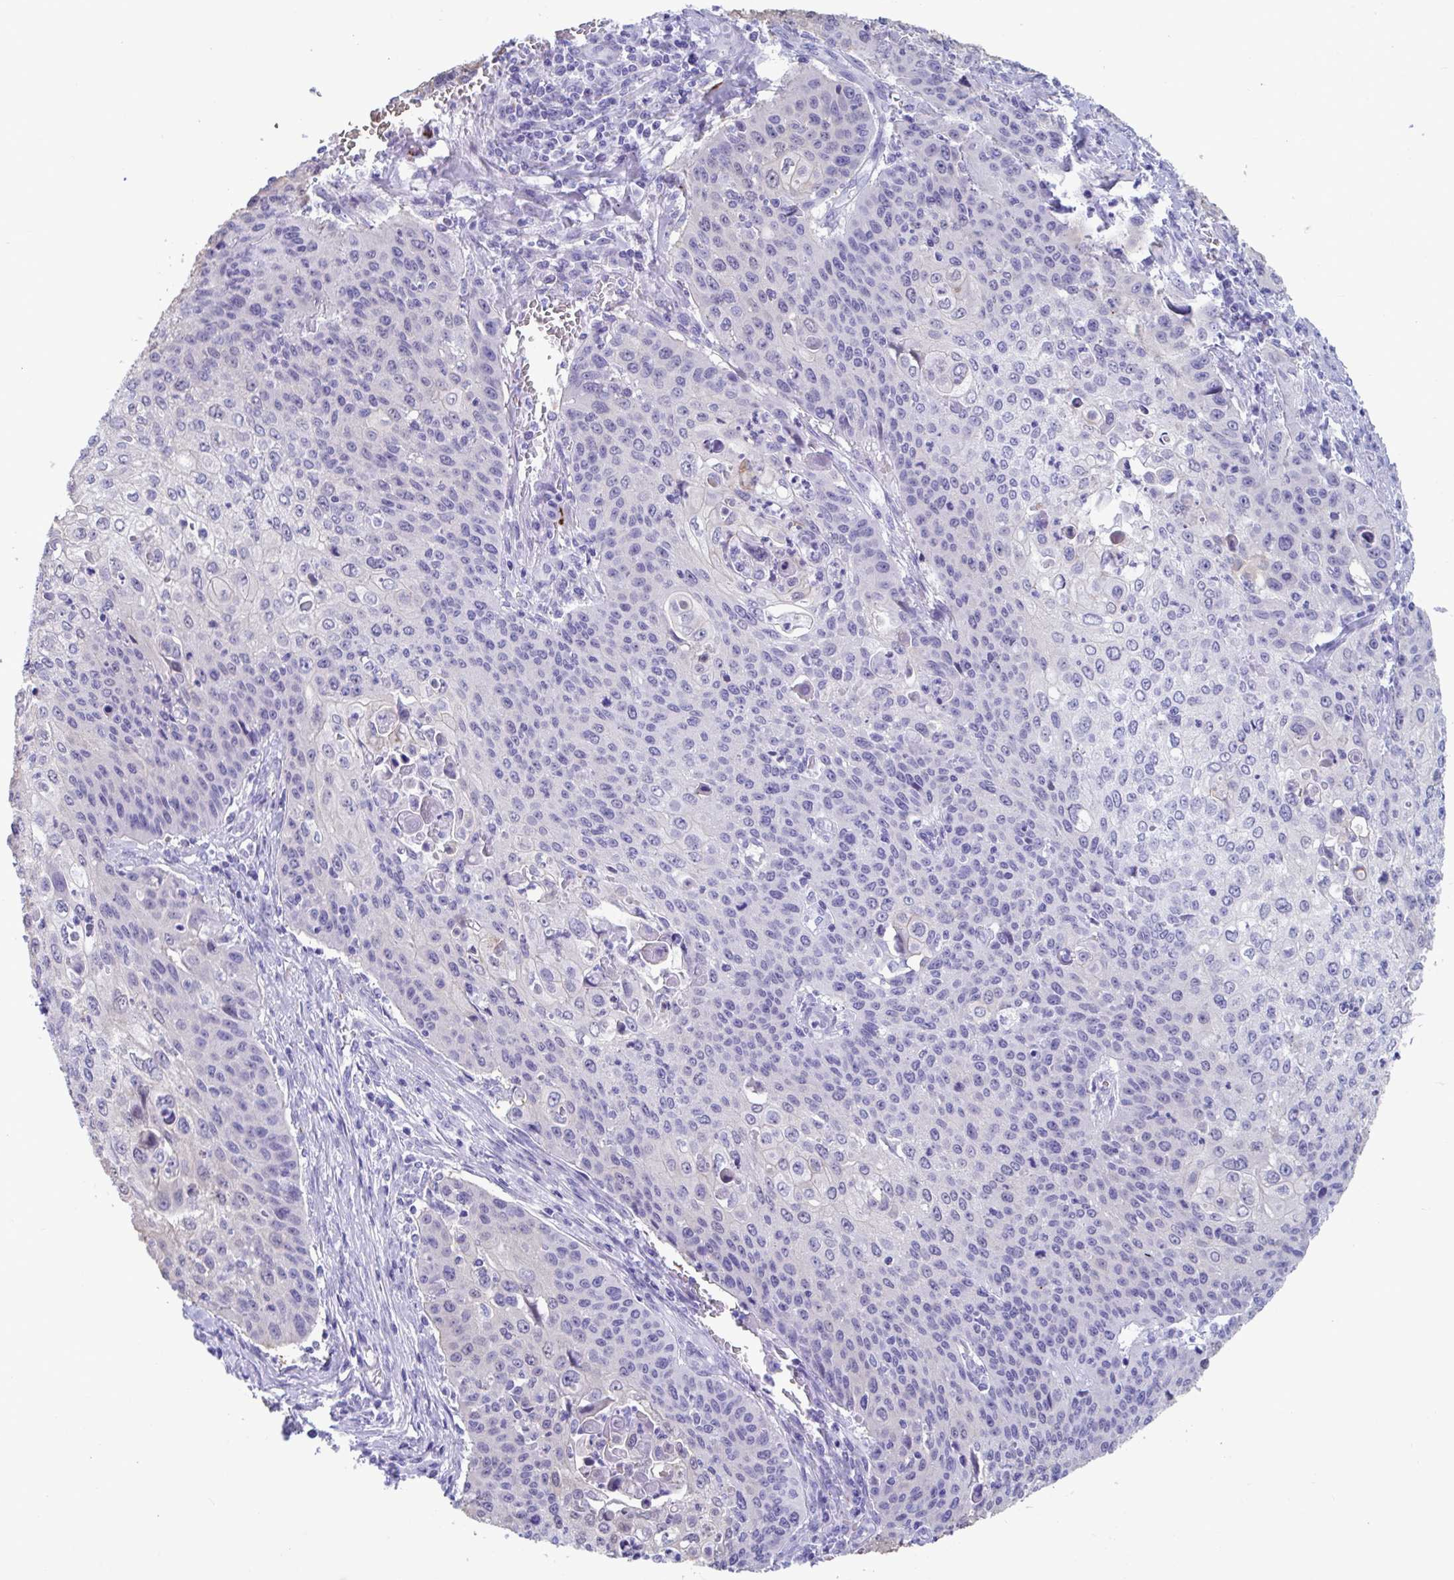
{"staining": {"intensity": "negative", "quantity": "none", "location": "none"}, "tissue": "cervical cancer", "cell_type": "Tumor cells", "image_type": "cancer", "snomed": [{"axis": "morphology", "description": "Squamous cell carcinoma, NOS"}, {"axis": "topography", "description": "Cervix"}], "caption": "This is an IHC photomicrograph of cervical cancer. There is no staining in tumor cells.", "gene": "TTC30B", "patient": {"sex": "female", "age": 65}}